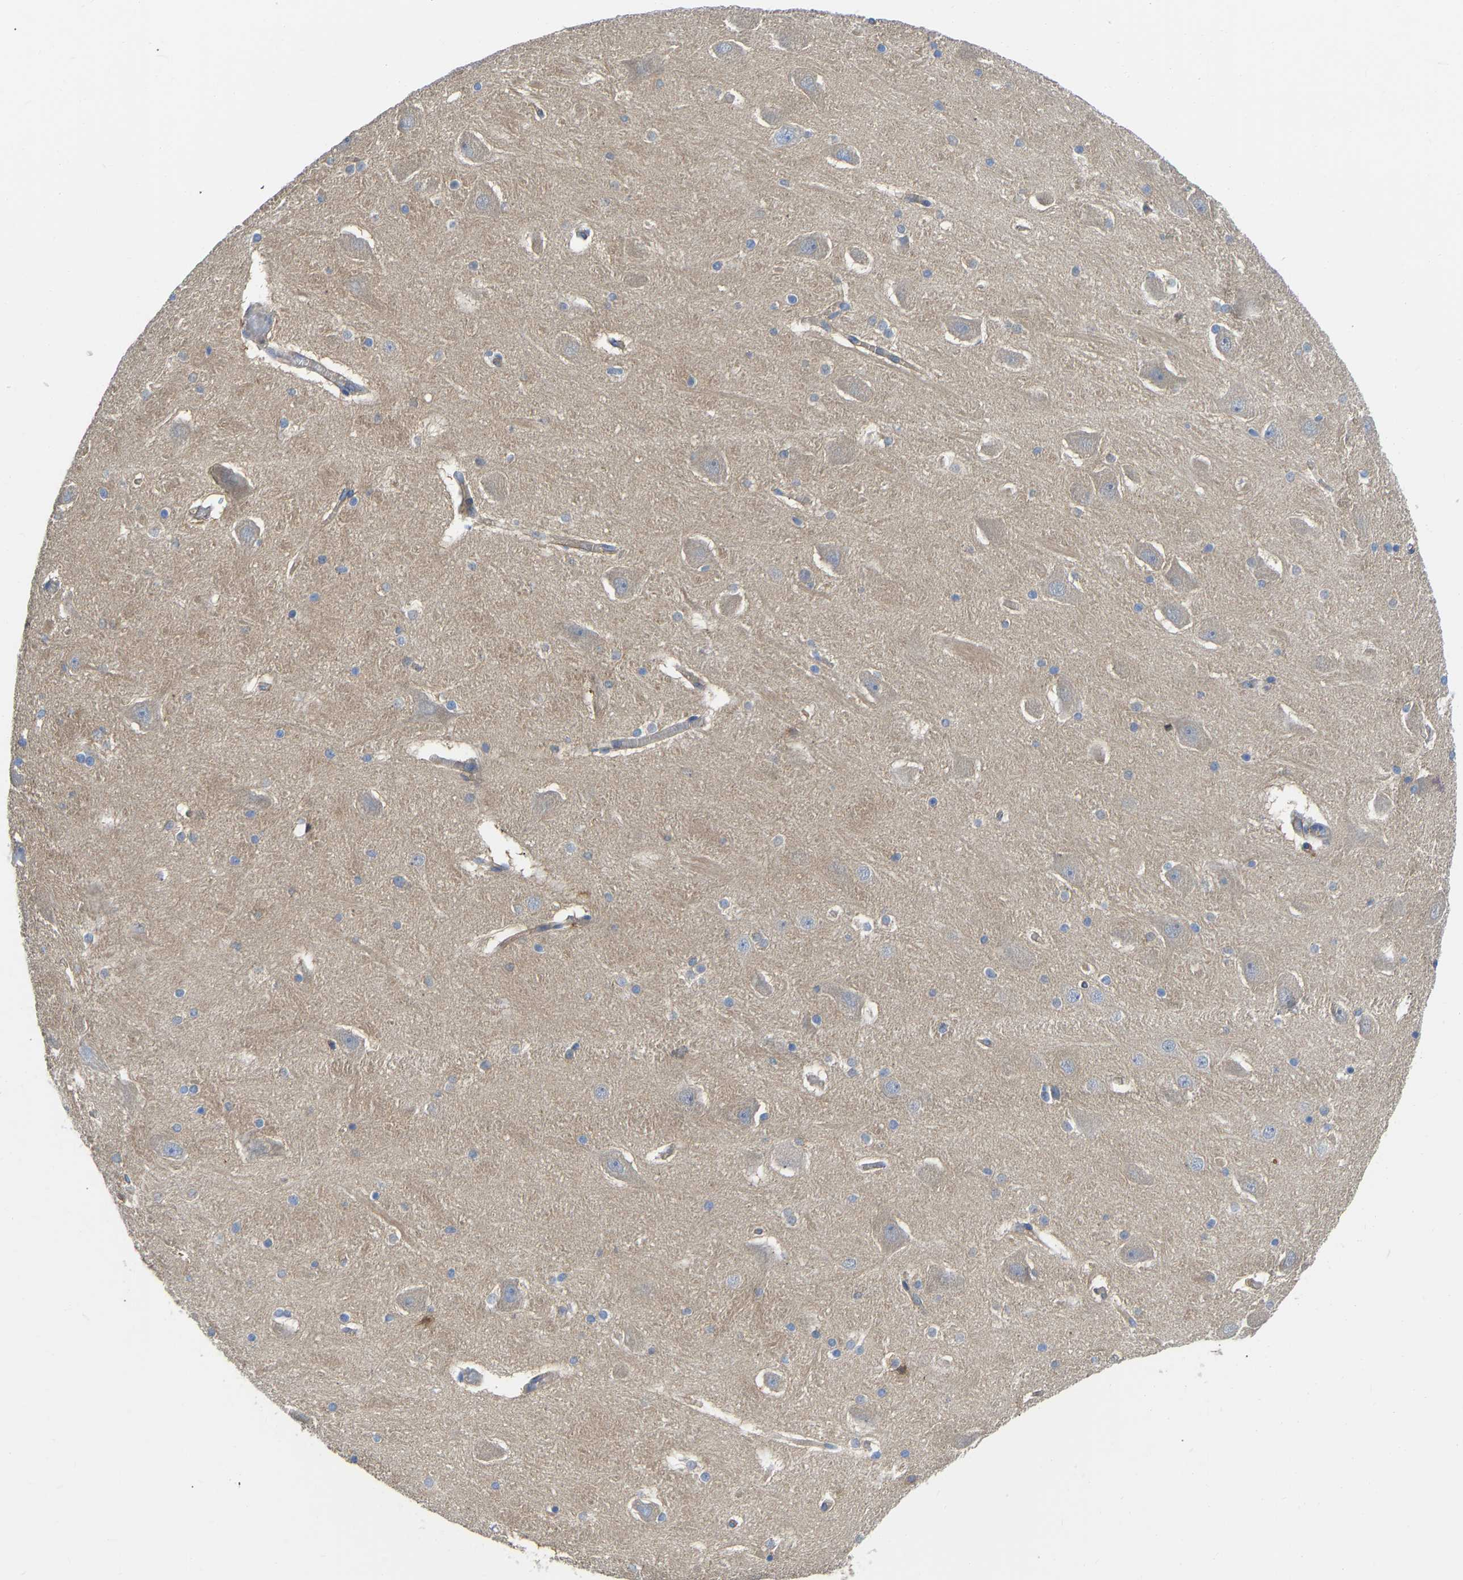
{"staining": {"intensity": "weak", "quantity": "<25%", "location": "cytoplasmic/membranous"}, "tissue": "hippocampus", "cell_type": "Glial cells", "image_type": "normal", "snomed": [{"axis": "morphology", "description": "Normal tissue, NOS"}, {"axis": "topography", "description": "Hippocampus"}], "caption": "Immunohistochemical staining of benign hippocampus exhibits no significant positivity in glial cells. (DAB IHC with hematoxylin counter stain).", "gene": "CHAD", "patient": {"sex": "male", "age": 45}}